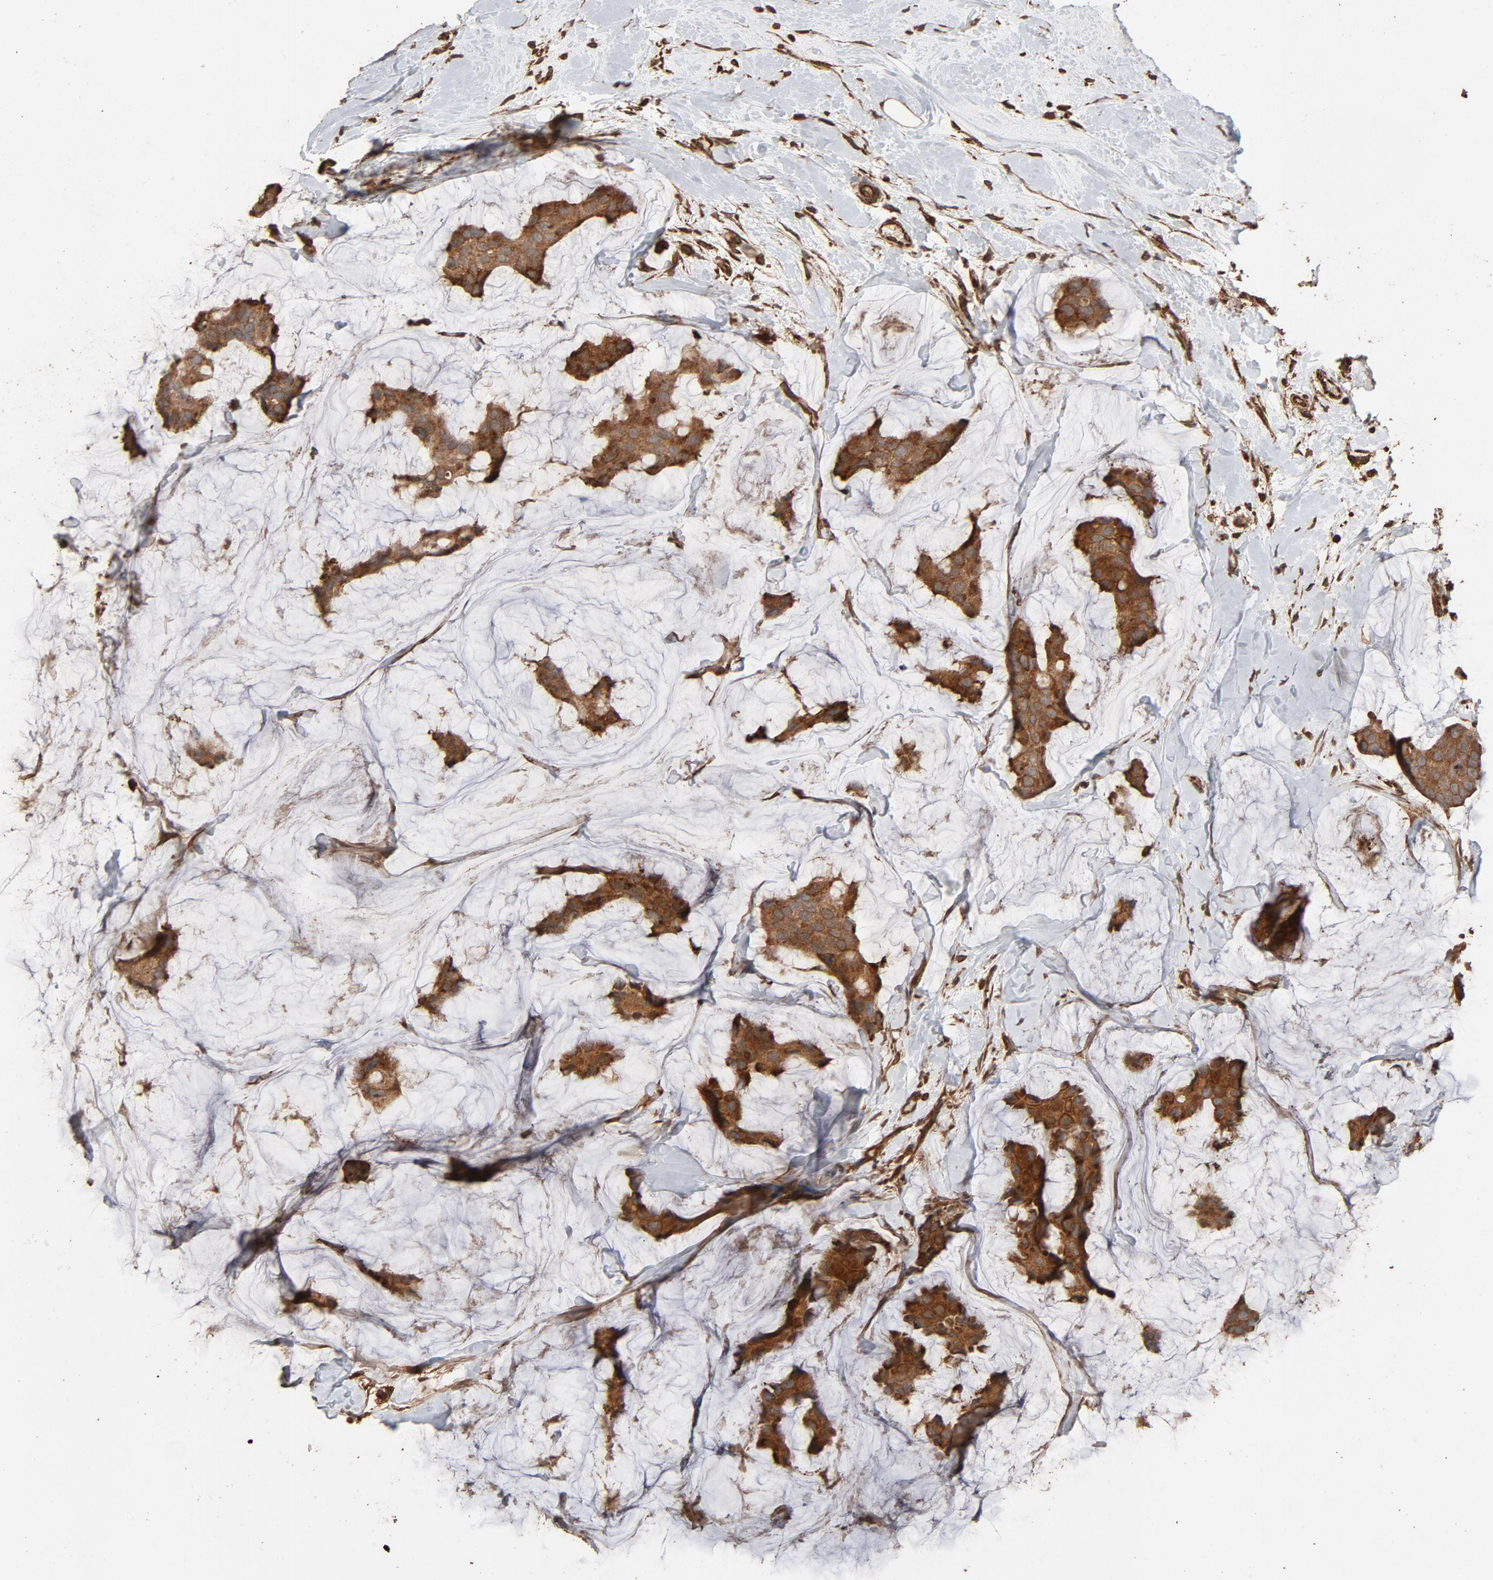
{"staining": {"intensity": "strong", "quantity": ">75%", "location": "cytoplasmic/membranous"}, "tissue": "breast cancer", "cell_type": "Tumor cells", "image_type": "cancer", "snomed": [{"axis": "morphology", "description": "Normal tissue, NOS"}, {"axis": "morphology", "description": "Duct carcinoma"}, {"axis": "topography", "description": "Breast"}], "caption": "Strong cytoplasmic/membranous protein expression is present in approximately >75% of tumor cells in invasive ductal carcinoma (breast).", "gene": "RPS6KA6", "patient": {"sex": "female", "age": 50}}